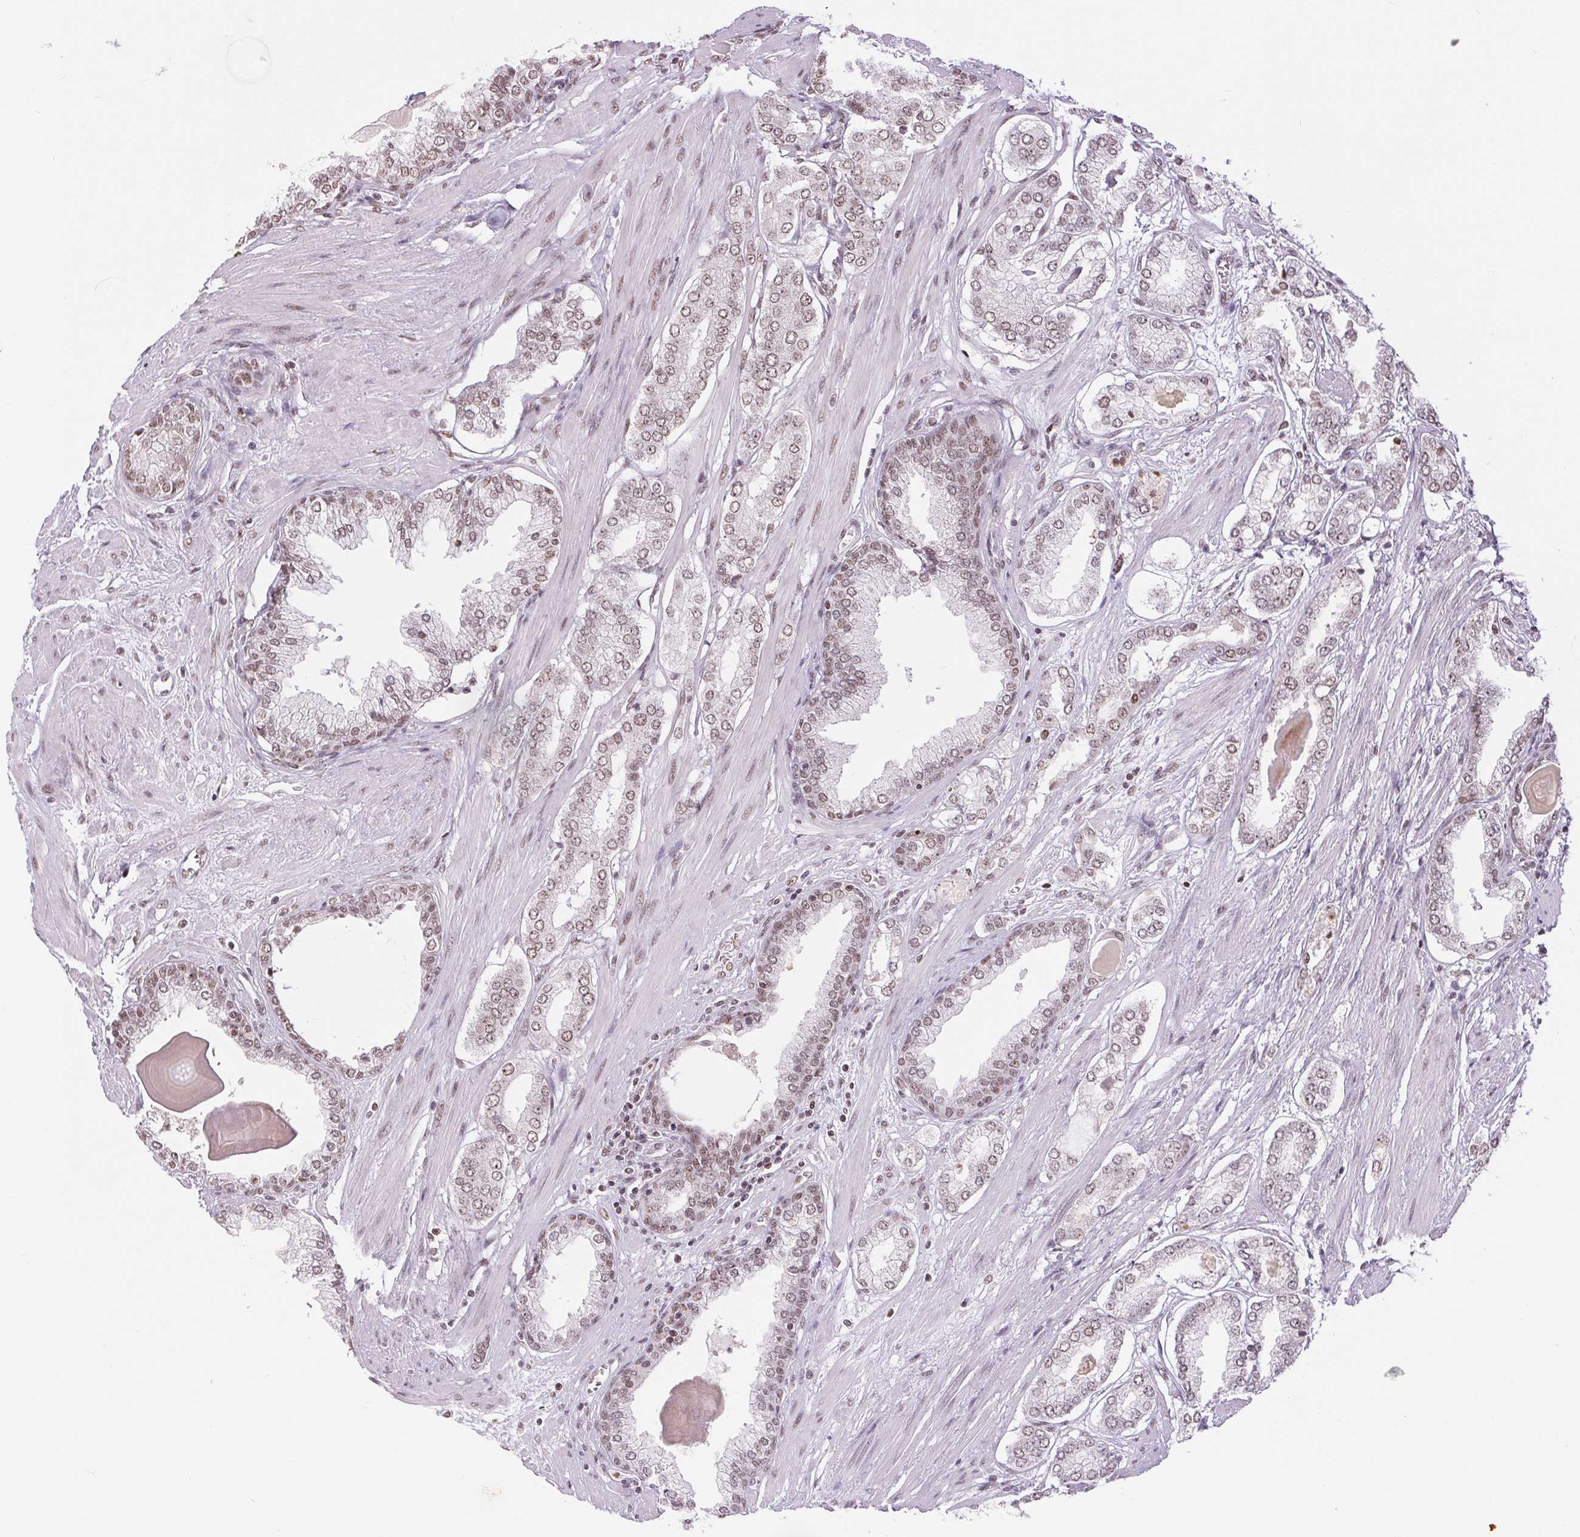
{"staining": {"intensity": "moderate", "quantity": ">75%", "location": "nuclear"}, "tissue": "prostate cancer", "cell_type": "Tumor cells", "image_type": "cancer", "snomed": [{"axis": "morphology", "description": "Adenocarcinoma, Low grade"}, {"axis": "topography", "description": "Prostate"}], "caption": "Human adenocarcinoma (low-grade) (prostate) stained with a protein marker shows moderate staining in tumor cells.", "gene": "NFE2L1", "patient": {"sex": "male", "age": 64}}